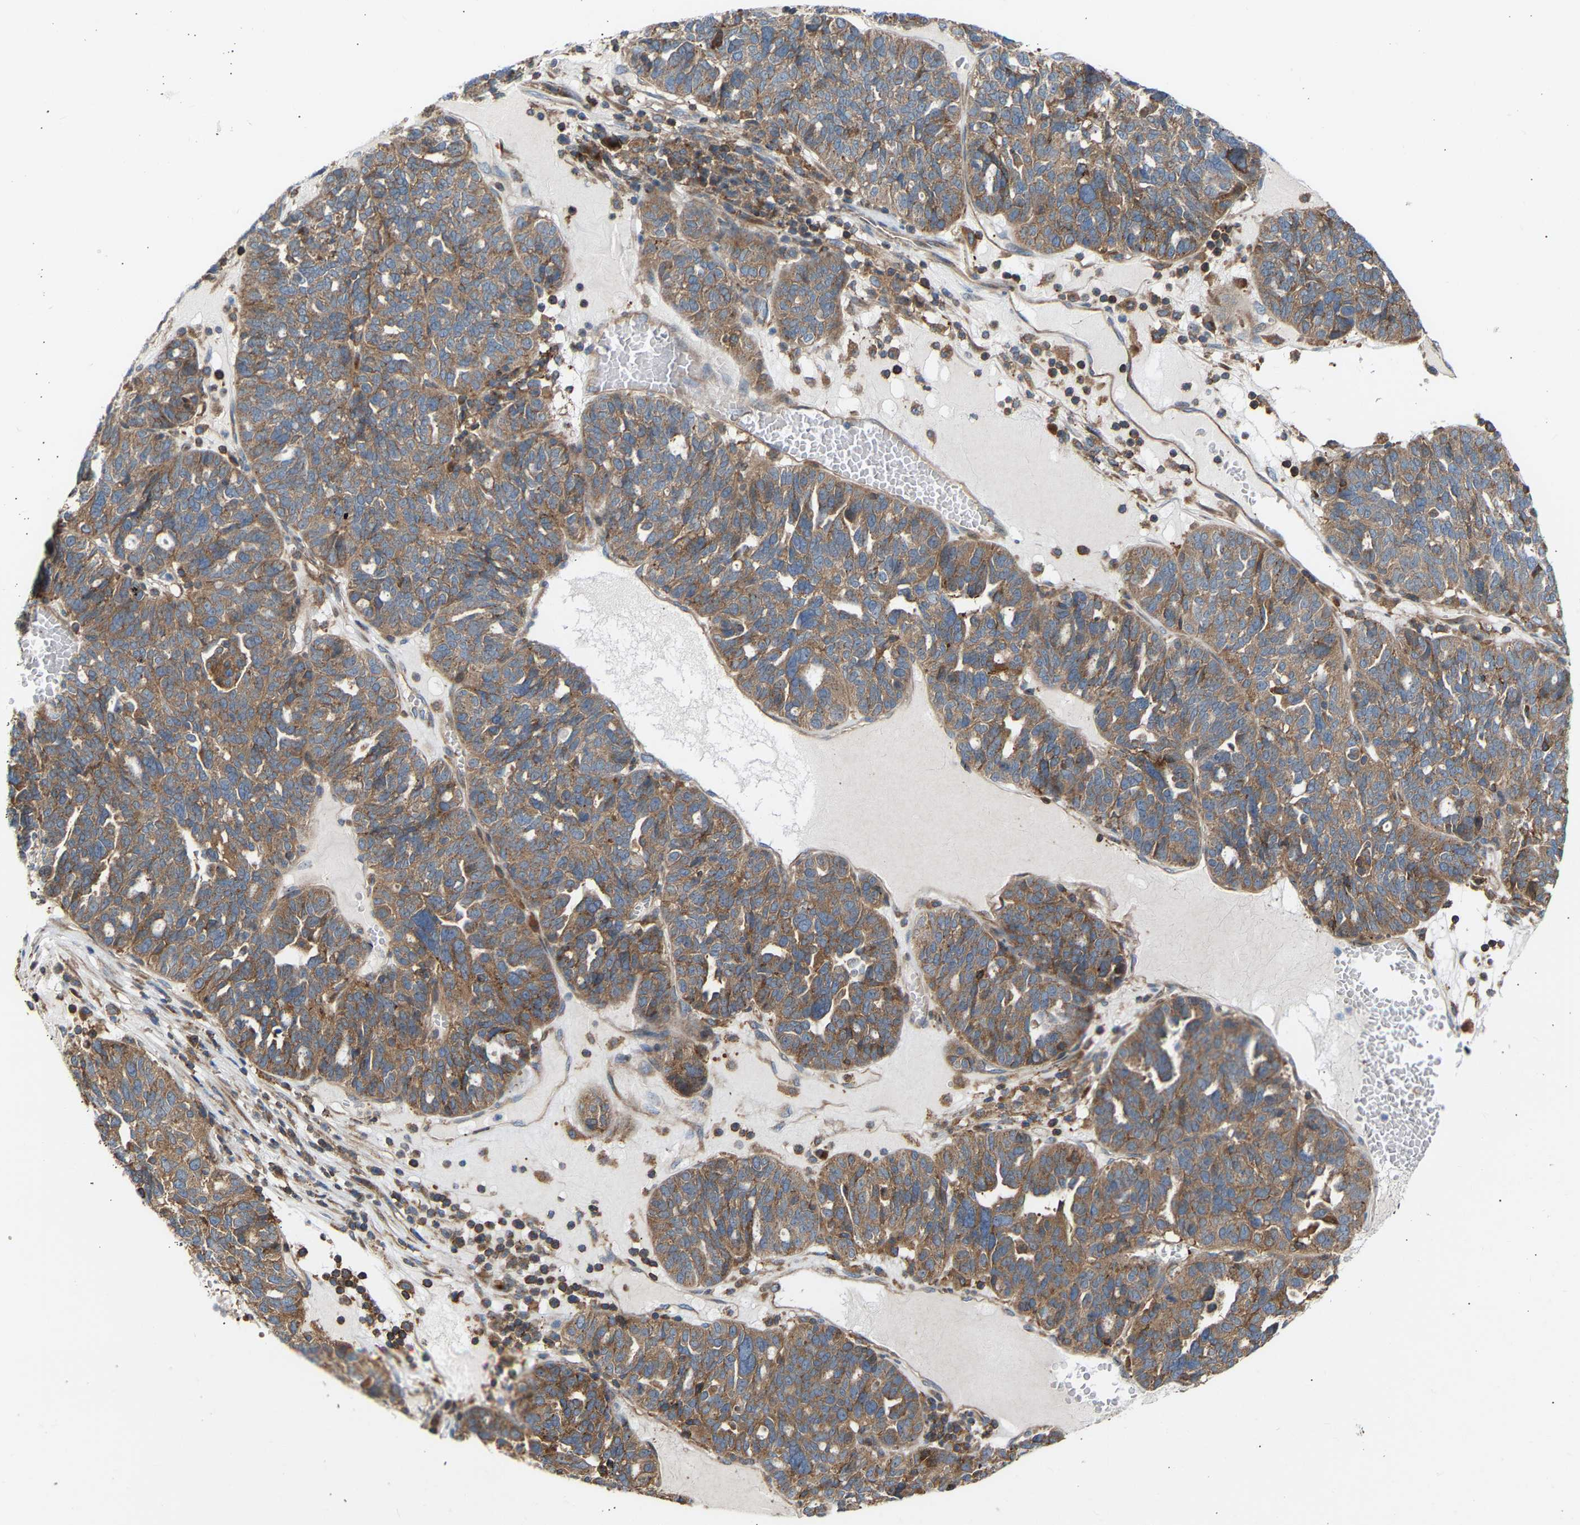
{"staining": {"intensity": "moderate", "quantity": ">75%", "location": "cytoplasmic/membranous"}, "tissue": "ovarian cancer", "cell_type": "Tumor cells", "image_type": "cancer", "snomed": [{"axis": "morphology", "description": "Cystadenocarcinoma, serous, NOS"}, {"axis": "topography", "description": "Ovary"}], "caption": "Ovarian cancer stained for a protein shows moderate cytoplasmic/membranous positivity in tumor cells.", "gene": "GCN1", "patient": {"sex": "female", "age": 59}}